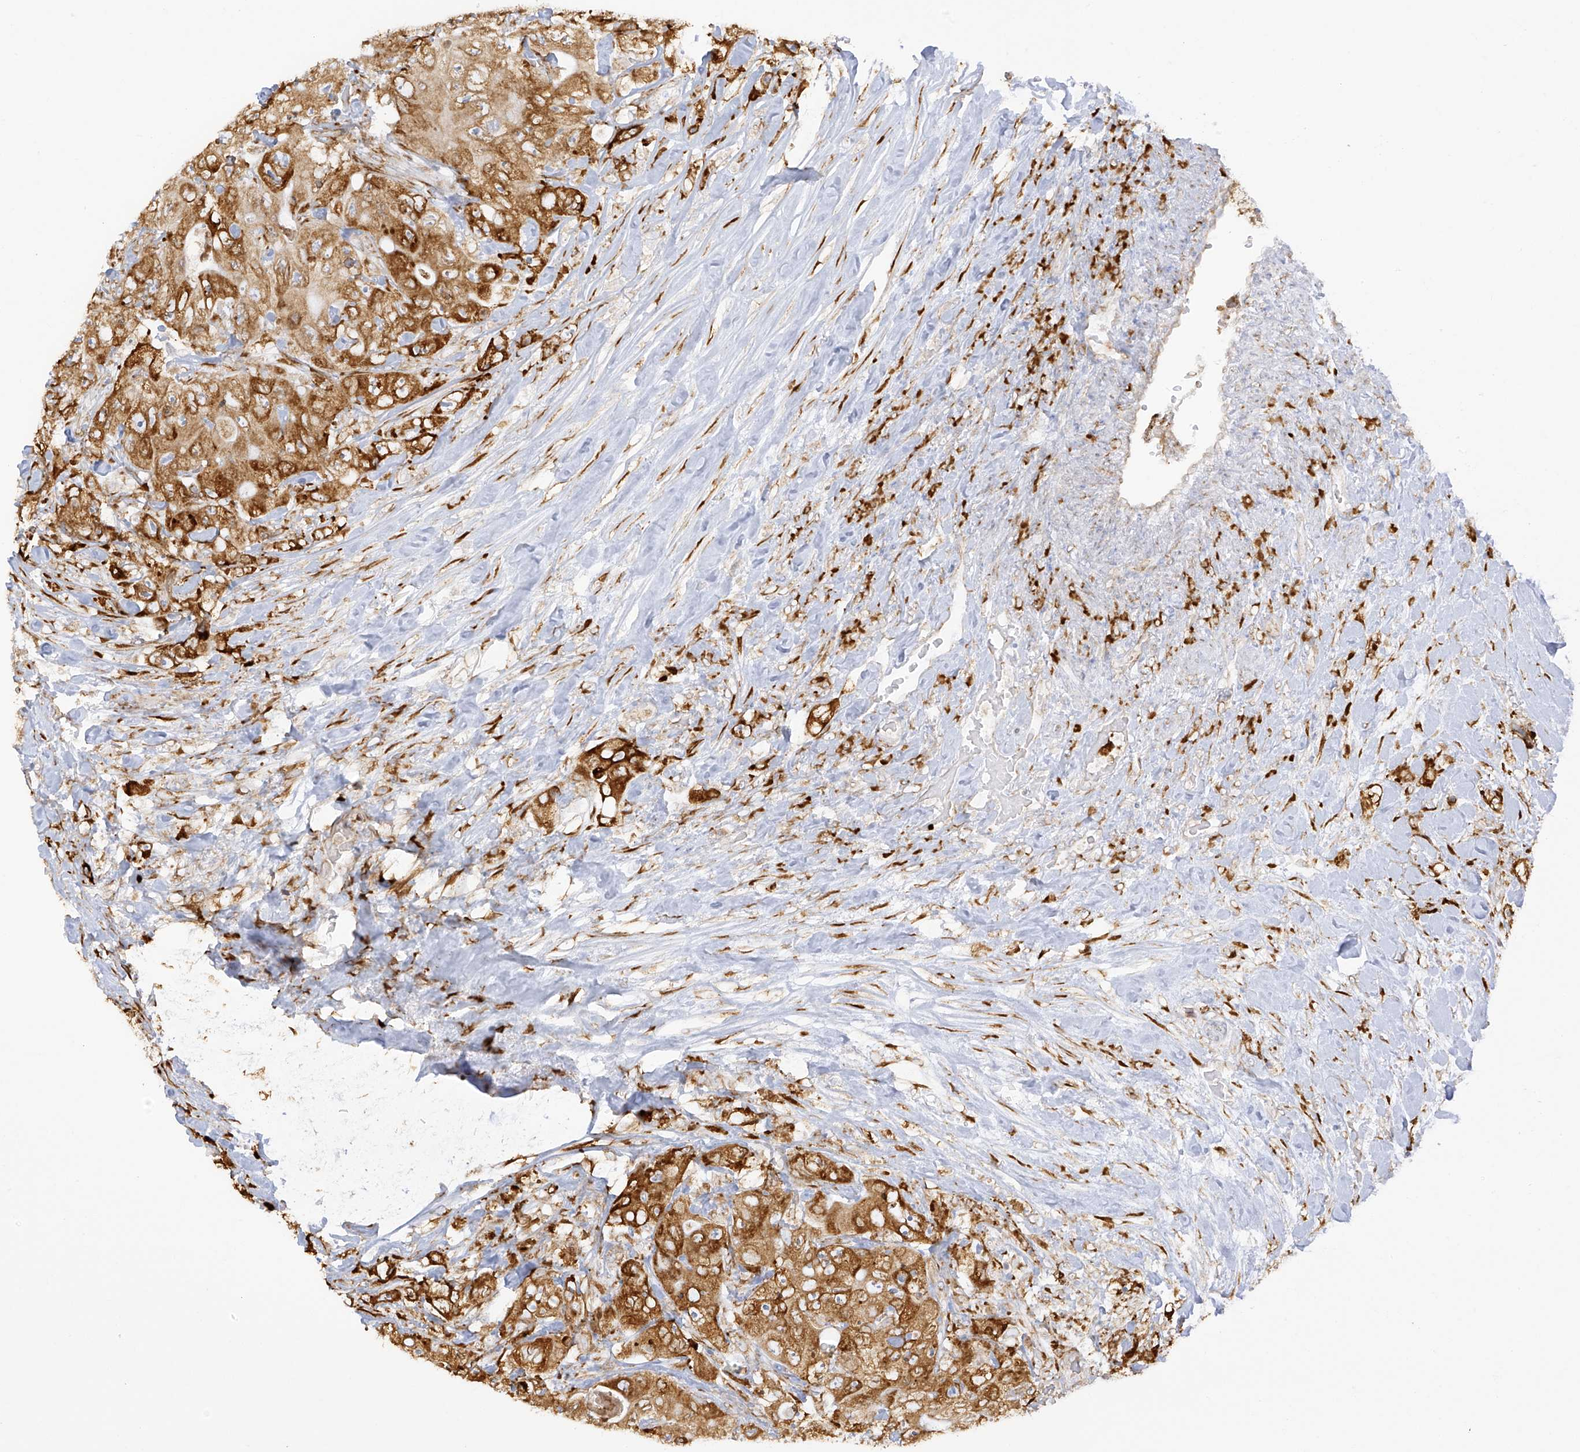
{"staining": {"intensity": "strong", "quantity": ">75%", "location": "cytoplasmic/membranous"}, "tissue": "colorectal cancer", "cell_type": "Tumor cells", "image_type": "cancer", "snomed": [{"axis": "morphology", "description": "Adenocarcinoma, NOS"}, {"axis": "topography", "description": "Colon"}], "caption": "Tumor cells demonstrate high levels of strong cytoplasmic/membranous expression in about >75% of cells in human colorectal cancer. Immunohistochemistry stains the protein in brown and the nuclei are stained blue.", "gene": "LRRC59", "patient": {"sex": "female", "age": 46}}